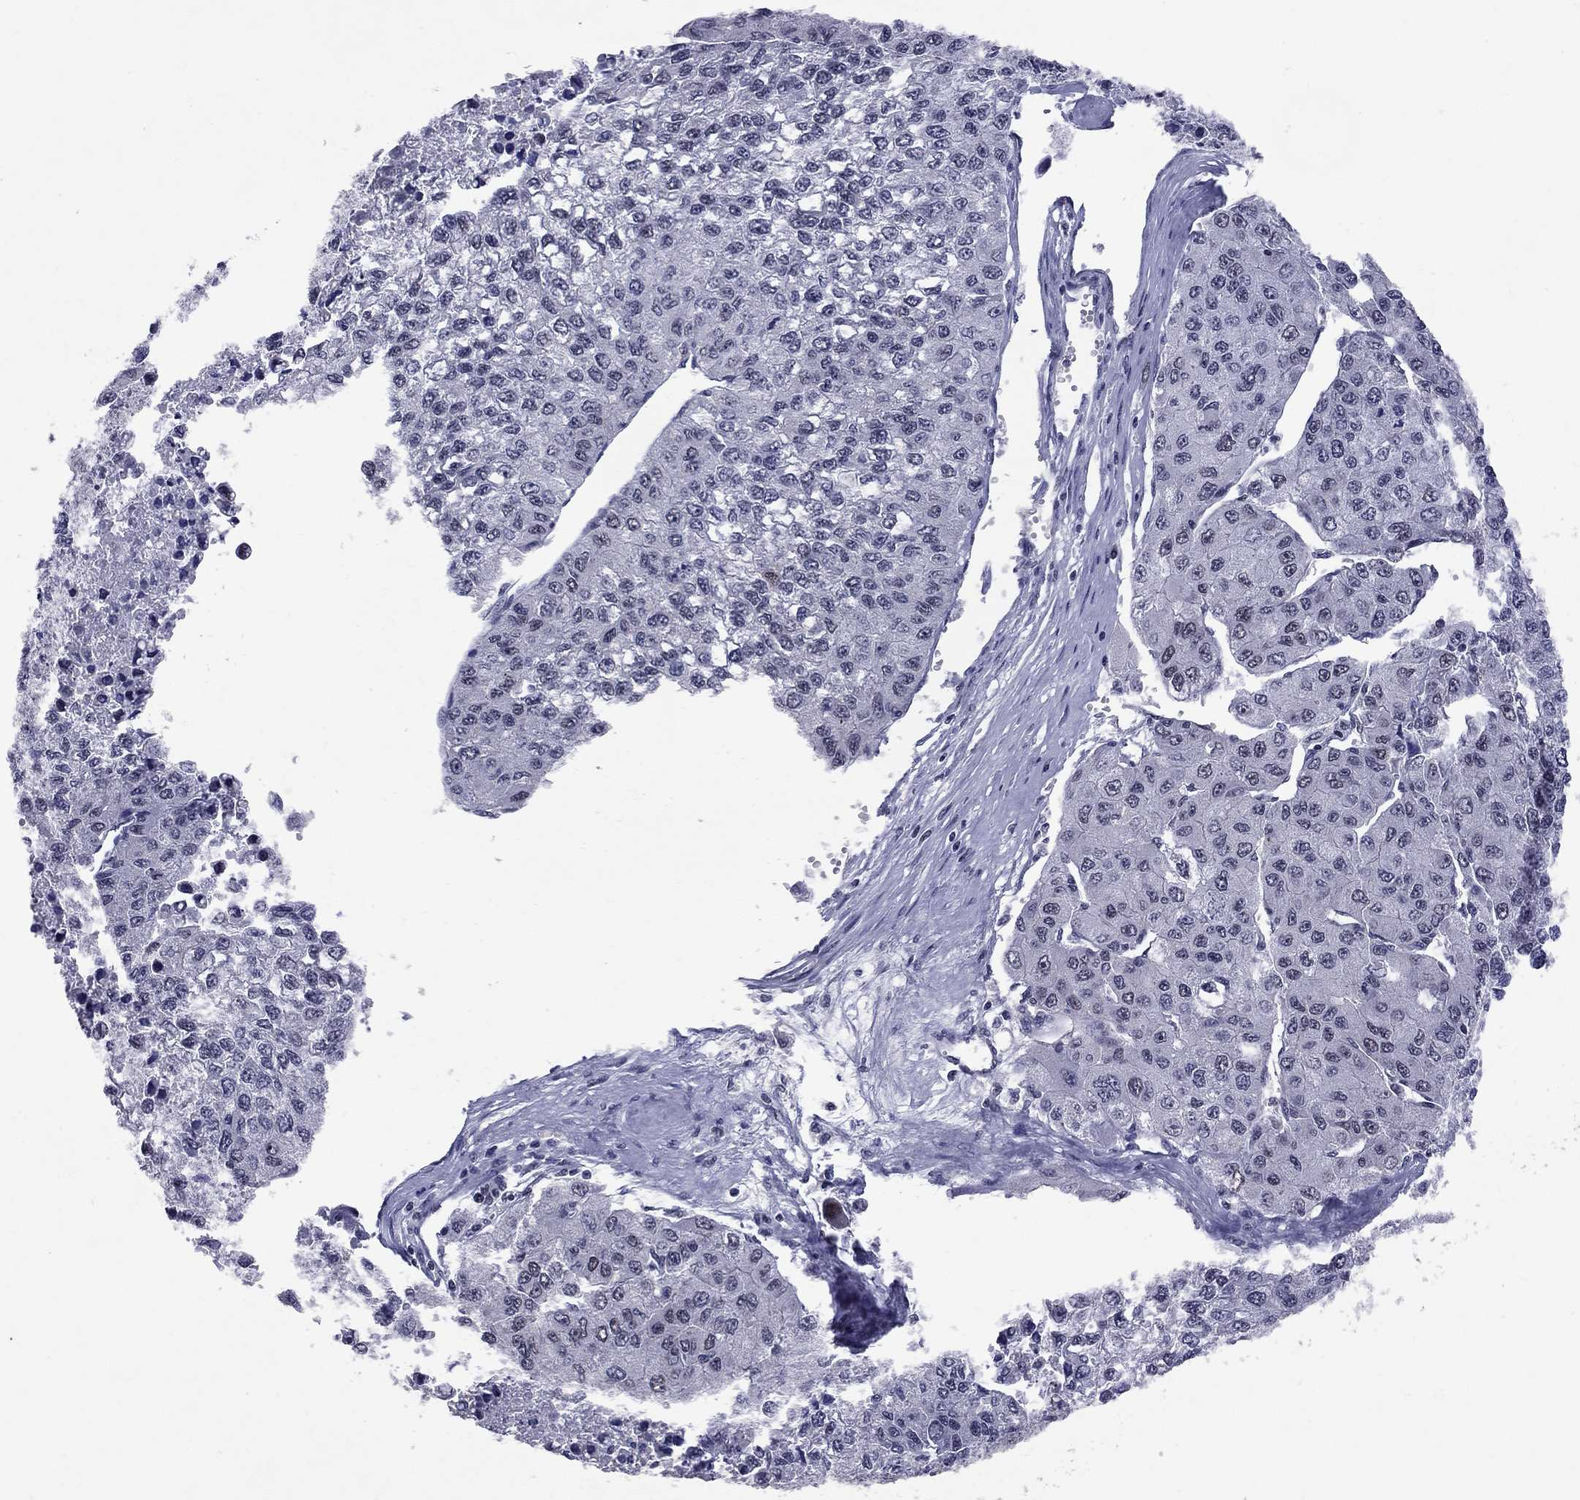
{"staining": {"intensity": "negative", "quantity": "none", "location": "none"}, "tissue": "liver cancer", "cell_type": "Tumor cells", "image_type": "cancer", "snomed": [{"axis": "morphology", "description": "Carcinoma, Hepatocellular, NOS"}, {"axis": "topography", "description": "Liver"}], "caption": "A high-resolution image shows IHC staining of liver hepatocellular carcinoma, which demonstrates no significant staining in tumor cells. The staining is performed using DAB brown chromogen with nuclei counter-stained in using hematoxylin.", "gene": "TAF9", "patient": {"sex": "female", "age": 66}}